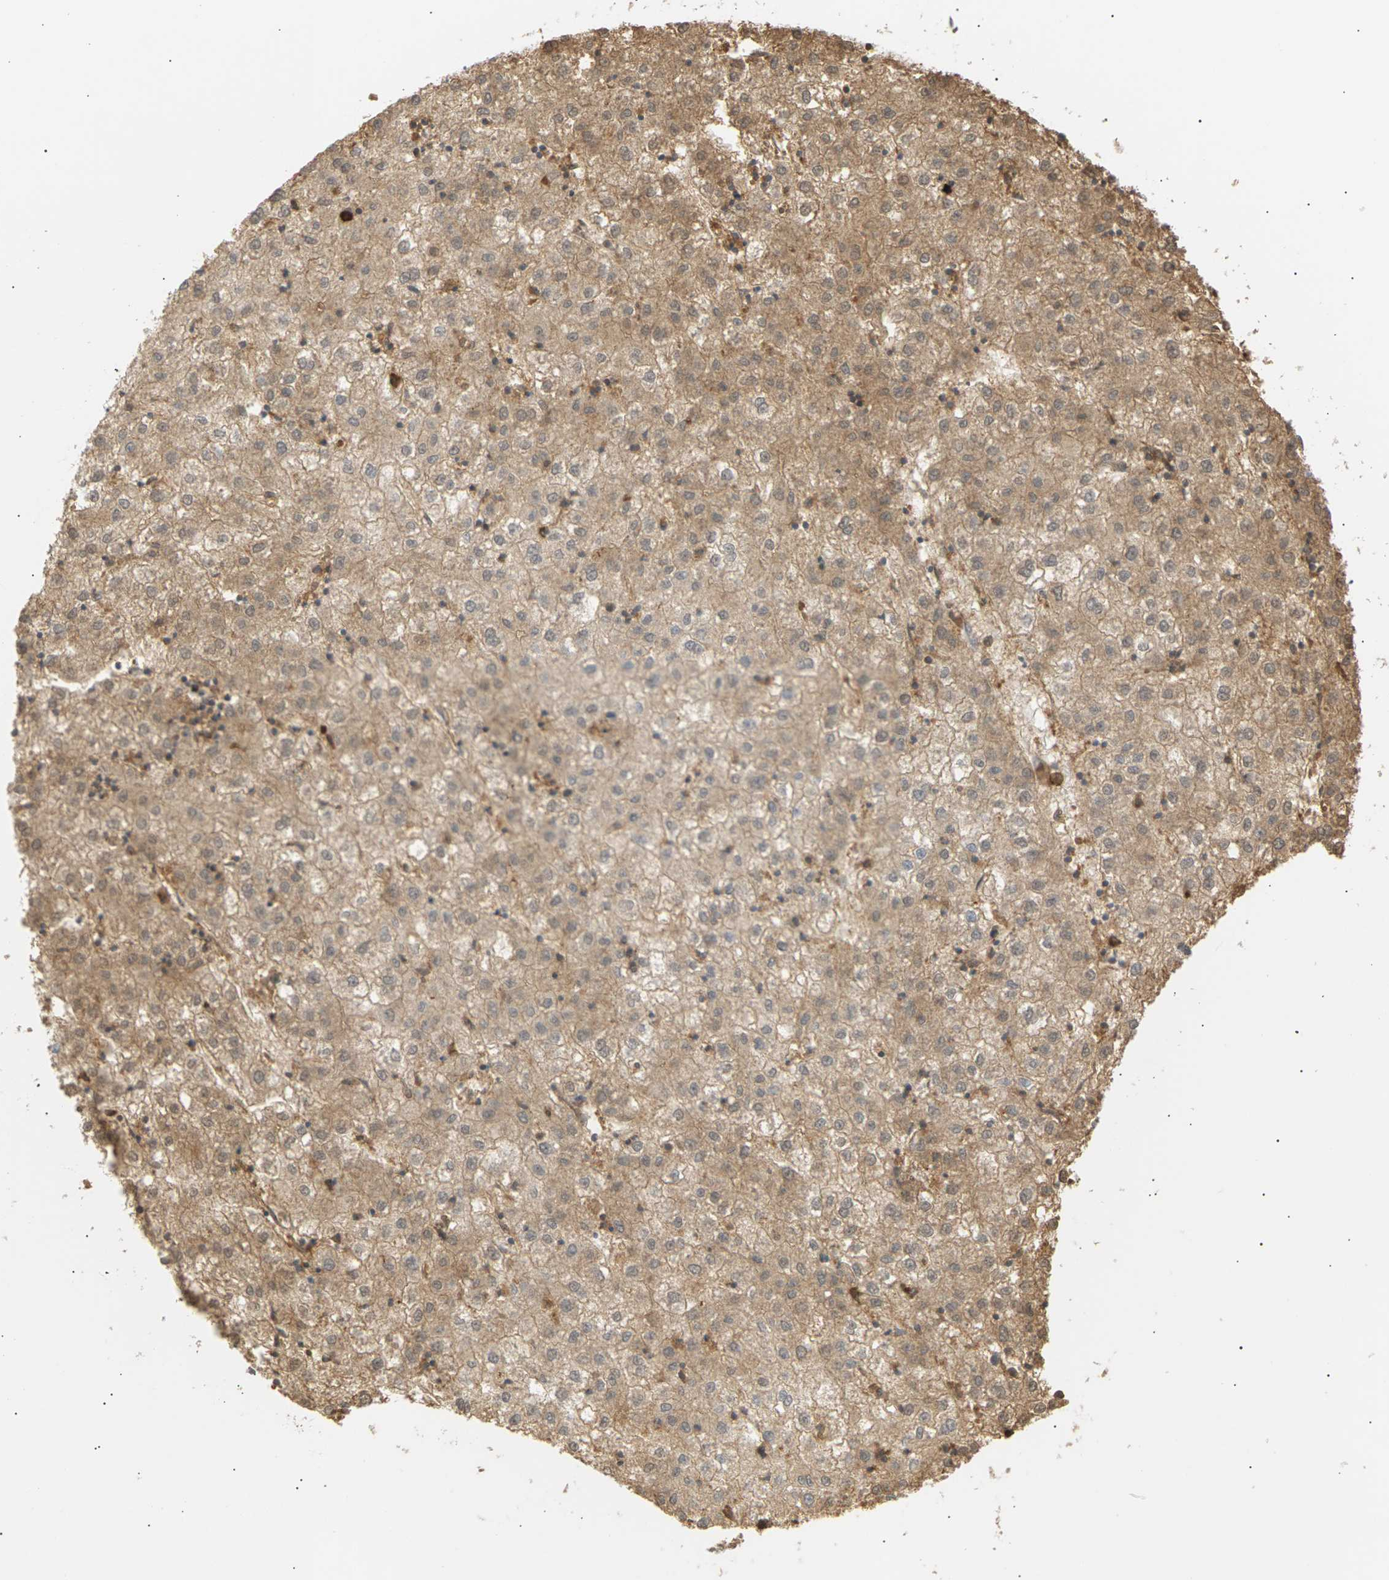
{"staining": {"intensity": "moderate", "quantity": ">75%", "location": "cytoplasmic/membranous,nuclear"}, "tissue": "liver cancer", "cell_type": "Tumor cells", "image_type": "cancer", "snomed": [{"axis": "morphology", "description": "Carcinoma, Hepatocellular, NOS"}, {"axis": "topography", "description": "Liver"}], "caption": "Brown immunohistochemical staining in liver cancer demonstrates moderate cytoplasmic/membranous and nuclear staining in about >75% of tumor cells.", "gene": "IGLC3", "patient": {"sex": "male", "age": 72}}